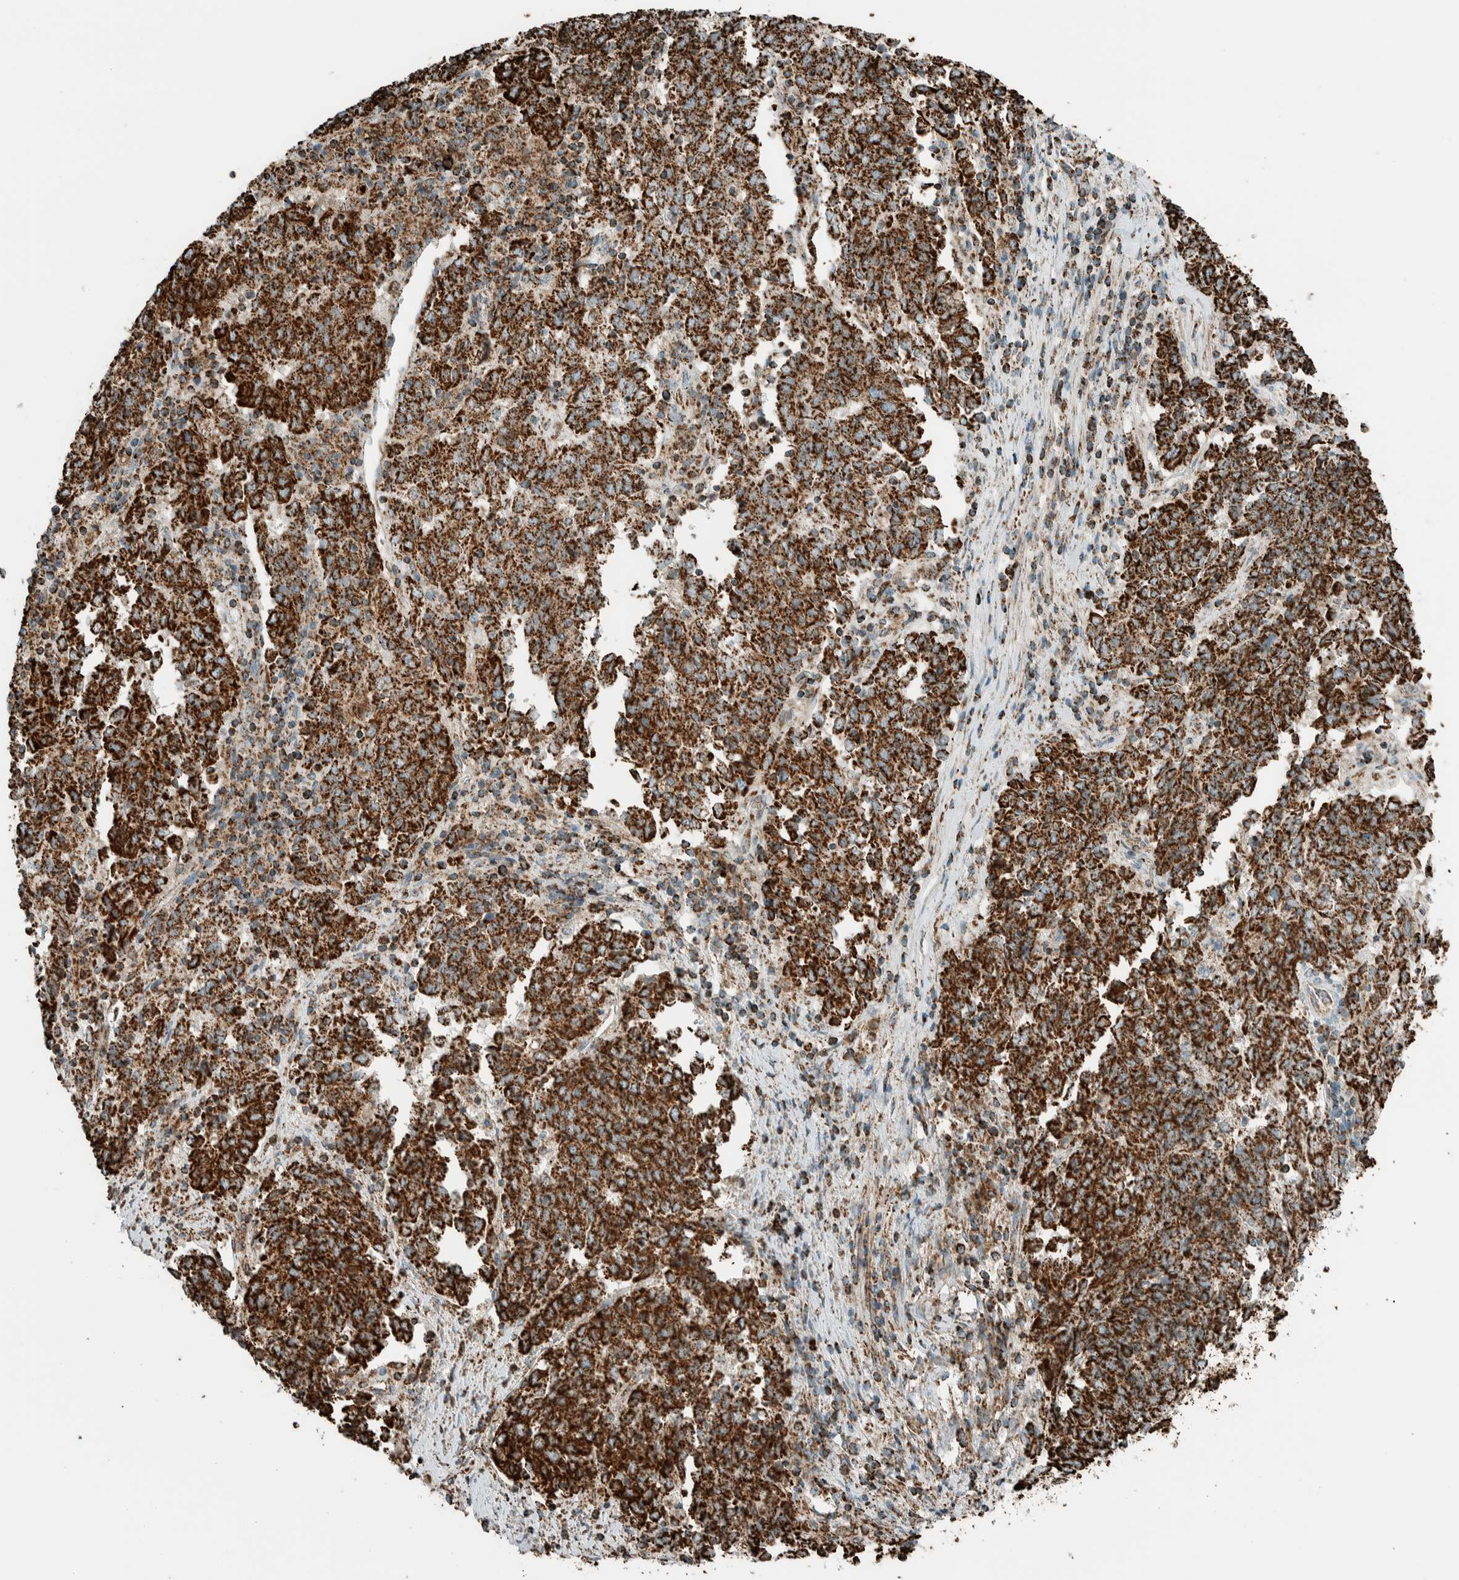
{"staining": {"intensity": "strong", "quantity": ">75%", "location": "cytoplasmic/membranous"}, "tissue": "endometrial cancer", "cell_type": "Tumor cells", "image_type": "cancer", "snomed": [{"axis": "morphology", "description": "Adenocarcinoma, NOS"}, {"axis": "topography", "description": "Endometrium"}], "caption": "Protein expression analysis of endometrial cancer demonstrates strong cytoplasmic/membranous expression in approximately >75% of tumor cells.", "gene": "ZNF454", "patient": {"sex": "female", "age": 80}}